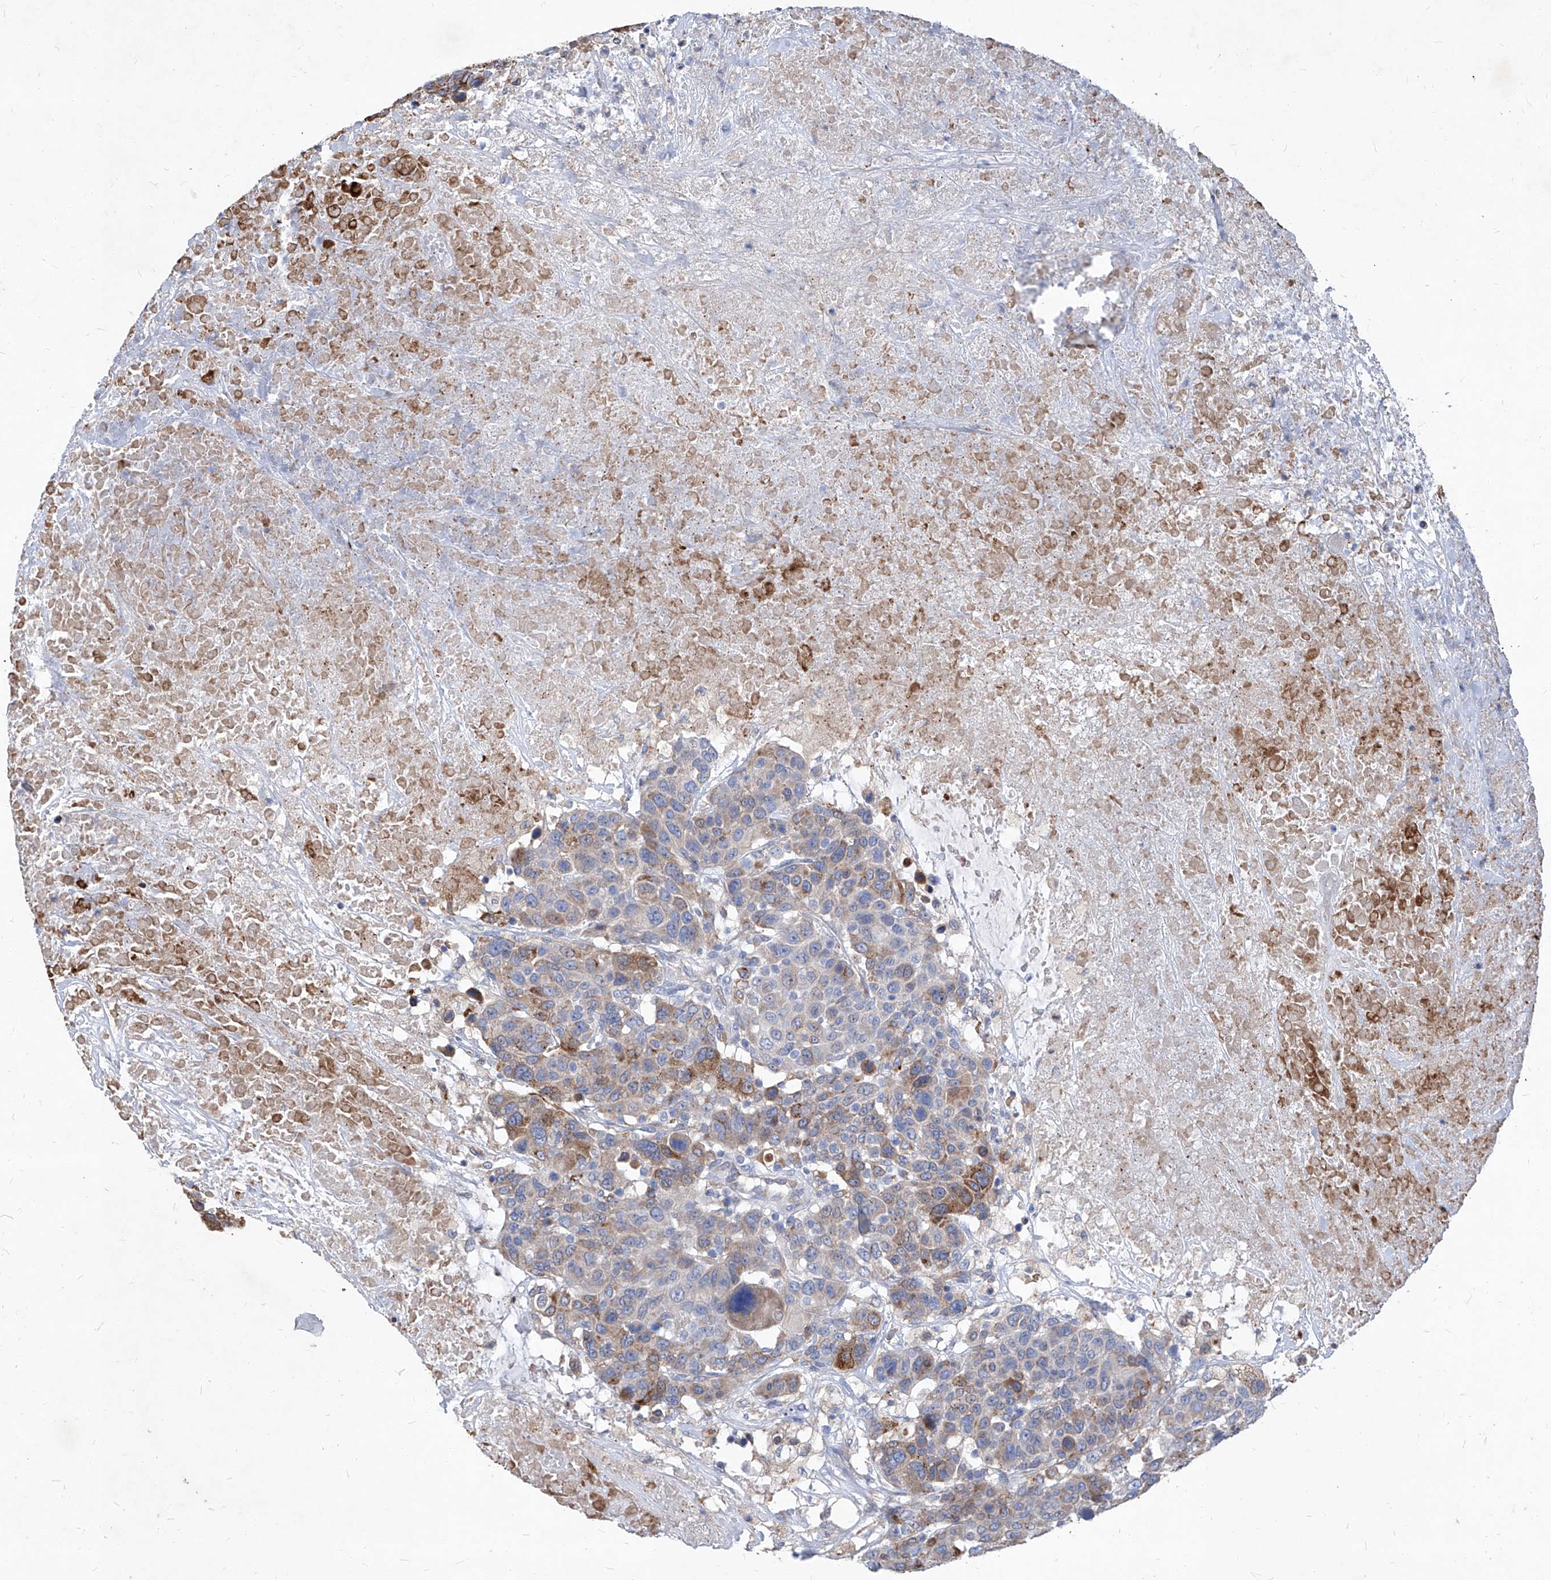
{"staining": {"intensity": "moderate", "quantity": "25%-75%", "location": "cytoplasmic/membranous"}, "tissue": "breast cancer", "cell_type": "Tumor cells", "image_type": "cancer", "snomed": [{"axis": "morphology", "description": "Duct carcinoma"}, {"axis": "topography", "description": "Breast"}], "caption": "Brown immunohistochemical staining in human breast cancer demonstrates moderate cytoplasmic/membranous positivity in about 25%-75% of tumor cells. The protein of interest is shown in brown color, while the nuclei are stained blue.", "gene": "UBOX5", "patient": {"sex": "female", "age": 37}}